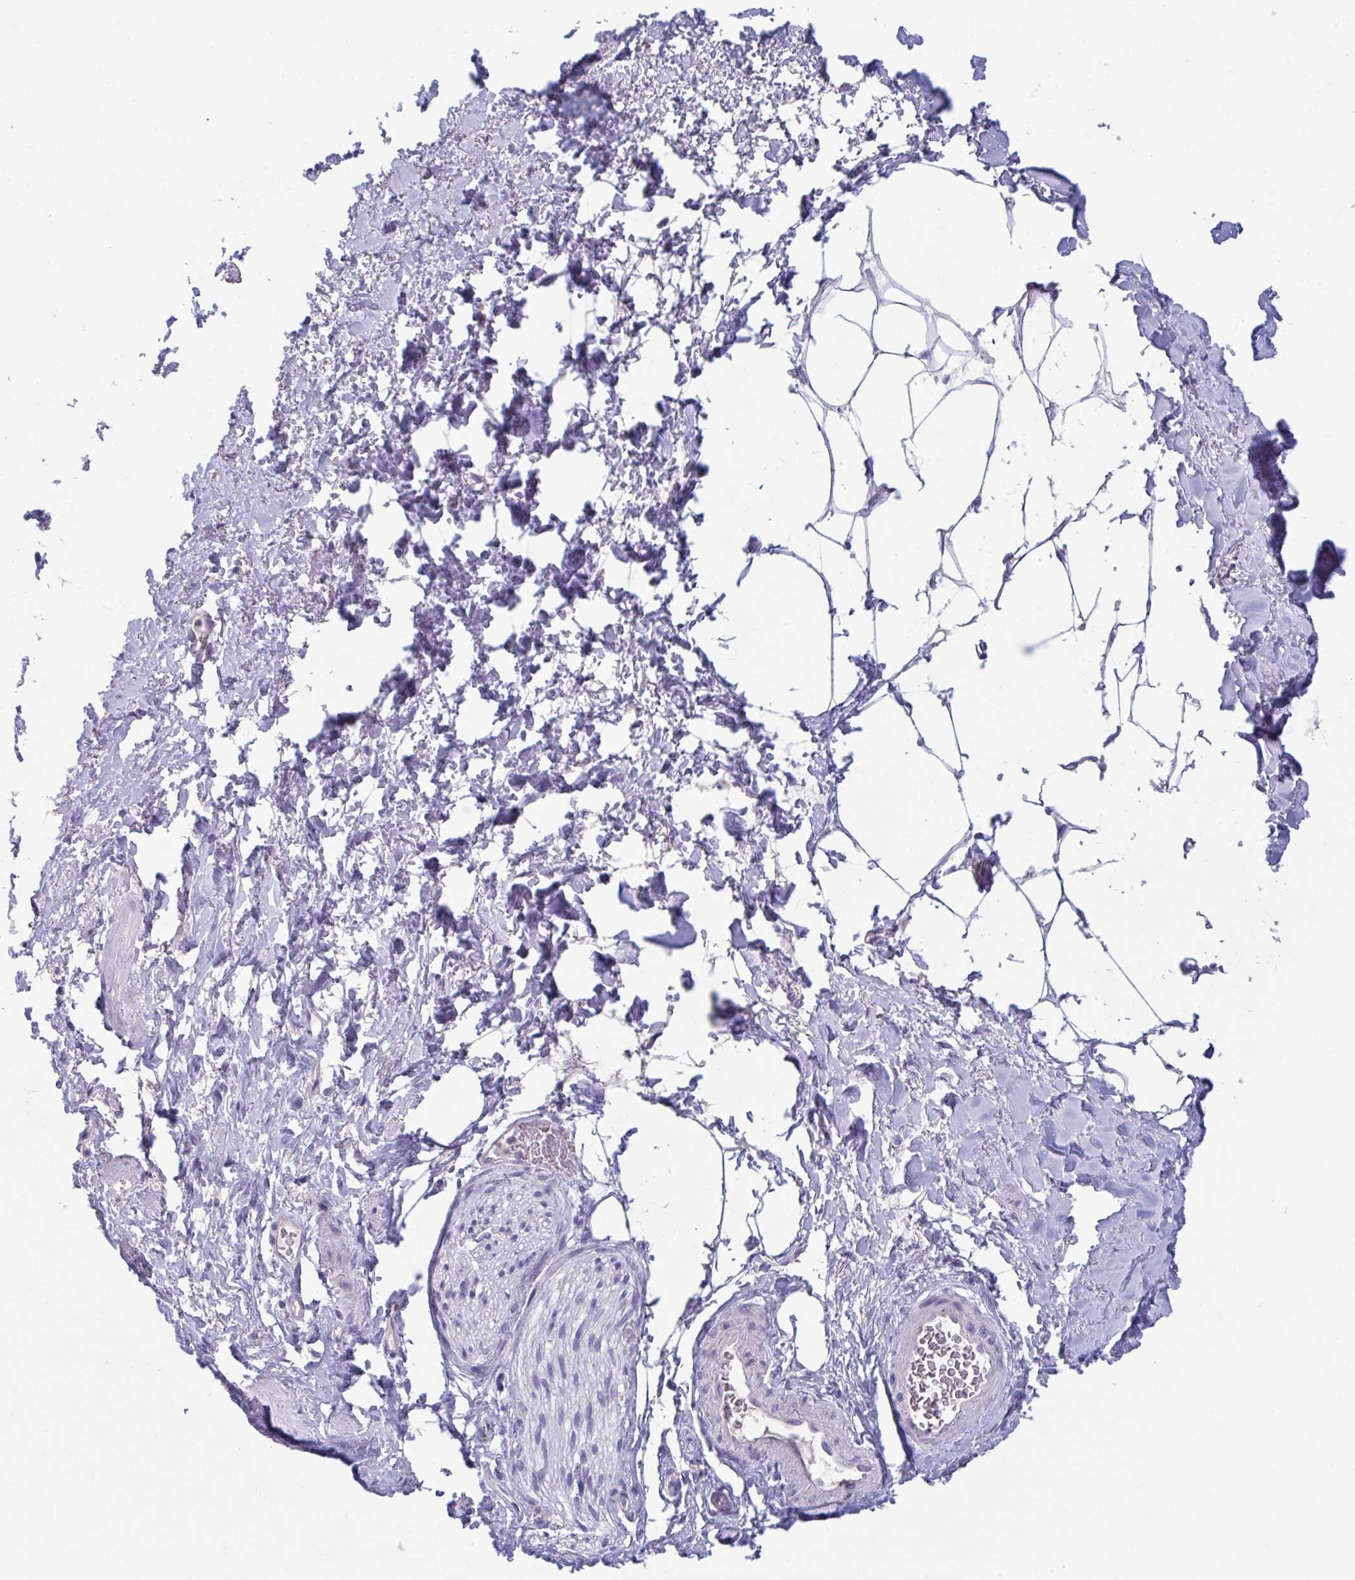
{"staining": {"intensity": "negative", "quantity": "none", "location": "none"}, "tissue": "adipose tissue", "cell_type": "Adipocytes", "image_type": "normal", "snomed": [{"axis": "morphology", "description": "Normal tissue, NOS"}, {"axis": "topography", "description": "Vagina"}, {"axis": "topography", "description": "Peripheral nerve tissue"}], "caption": "A photomicrograph of human adipose tissue is negative for staining in adipocytes. The staining is performed using DAB (3,3'-diaminobenzidine) brown chromogen with nuclei counter-stained in using hematoxylin.", "gene": "GPR162", "patient": {"sex": "female", "age": 71}}